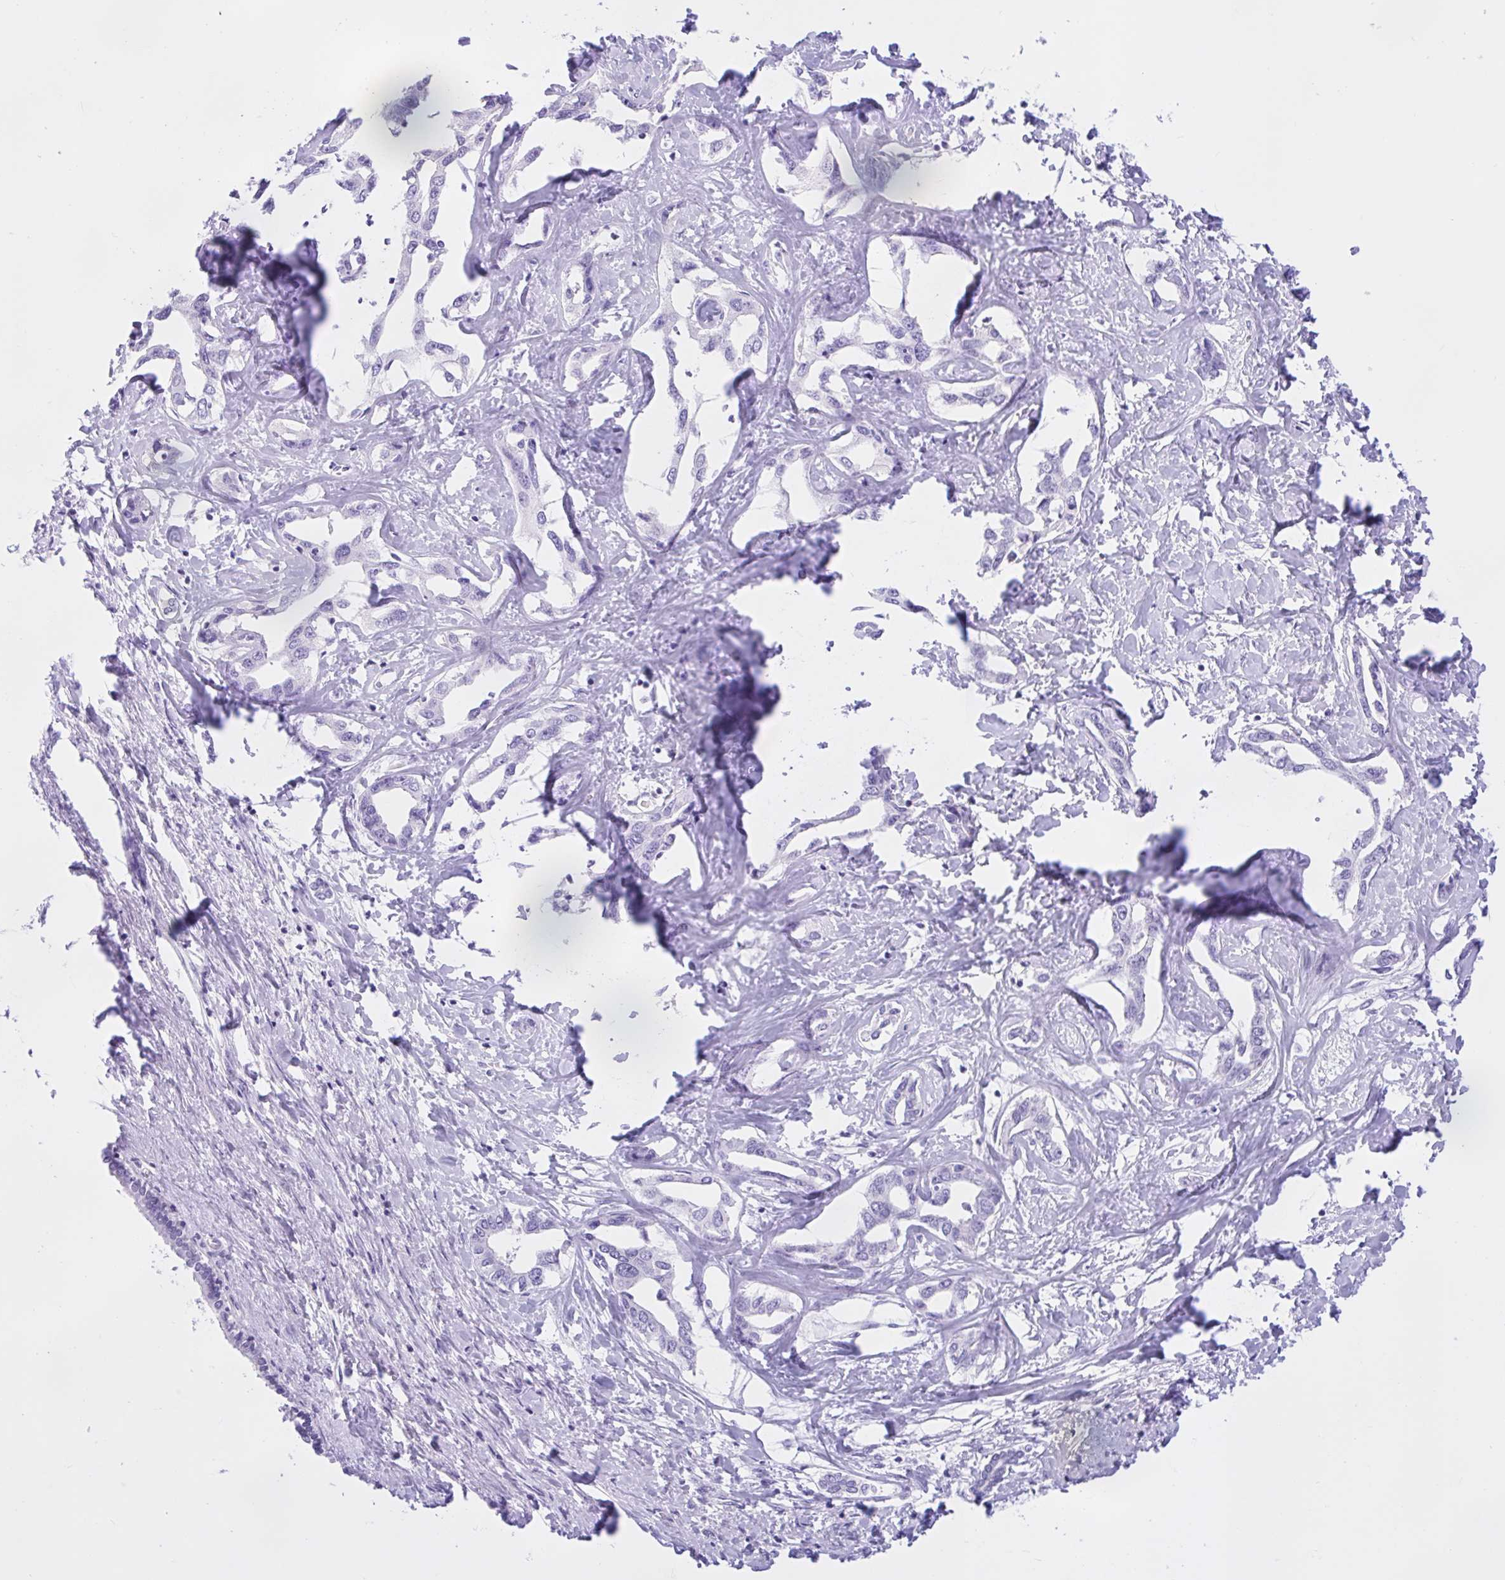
{"staining": {"intensity": "negative", "quantity": "none", "location": "none"}, "tissue": "liver cancer", "cell_type": "Tumor cells", "image_type": "cancer", "snomed": [{"axis": "morphology", "description": "Cholangiocarcinoma"}, {"axis": "topography", "description": "Liver"}], "caption": "Immunohistochemistry (IHC) micrograph of cholangiocarcinoma (liver) stained for a protein (brown), which demonstrates no staining in tumor cells.", "gene": "ZNF319", "patient": {"sex": "male", "age": 59}}